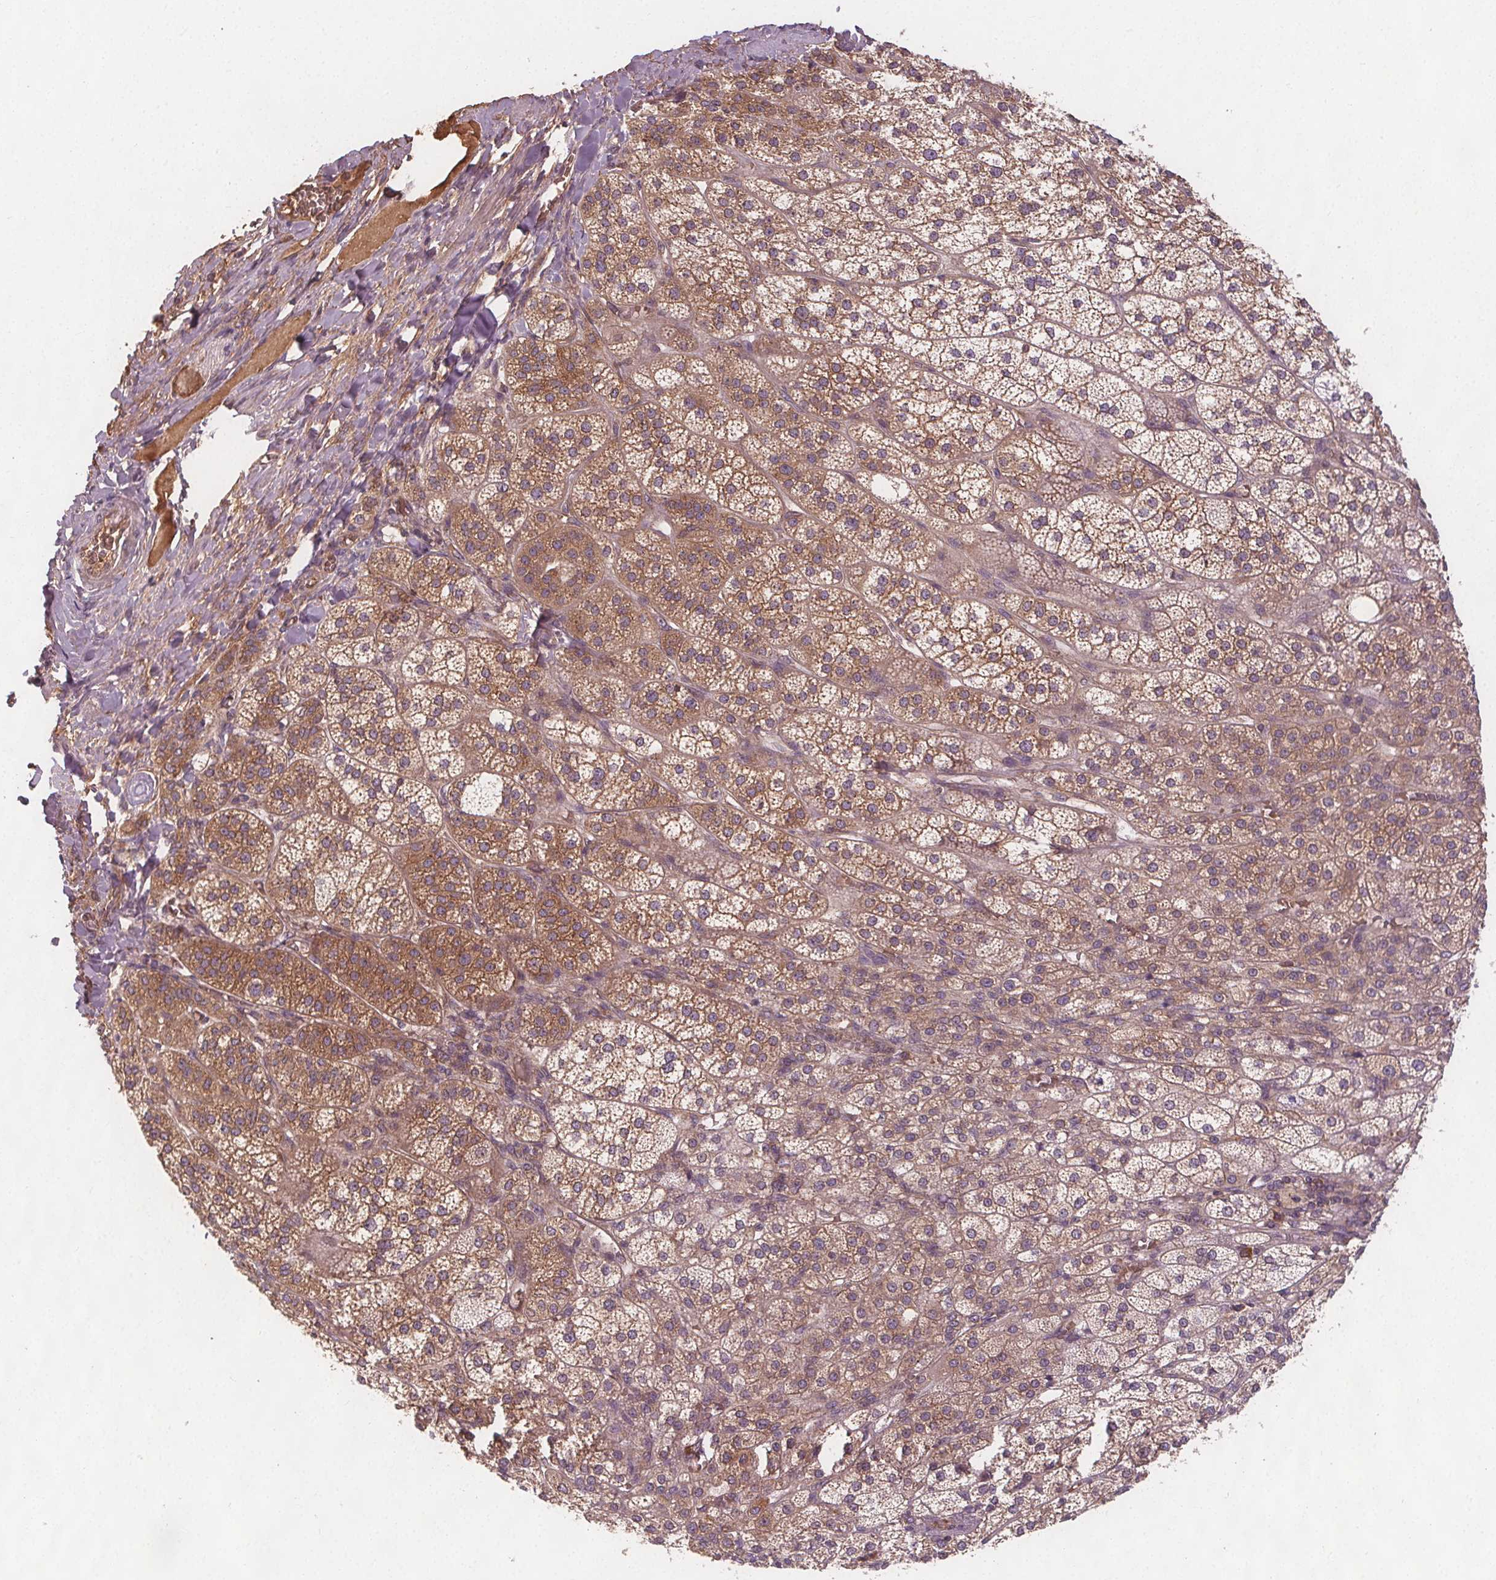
{"staining": {"intensity": "moderate", "quantity": "25%-75%", "location": "cytoplasmic/membranous"}, "tissue": "adrenal gland", "cell_type": "Glandular cells", "image_type": "normal", "snomed": [{"axis": "morphology", "description": "Normal tissue, NOS"}, {"axis": "topography", "description": "Adrenal gland"}], "caption": "Glandular cells reveal medium levels of moderate cytoplasmic/membranous expression in about 25%-75% of cells in benign human adrenal gland. The staining was performed using DAB (3,3'-diaminobenzidine), with brown indicating positive protein expression. Nuclei are stained blue with hematoxylin.", "gene": "EIF3D", "patient": {"sex": "female", "age": 60}}